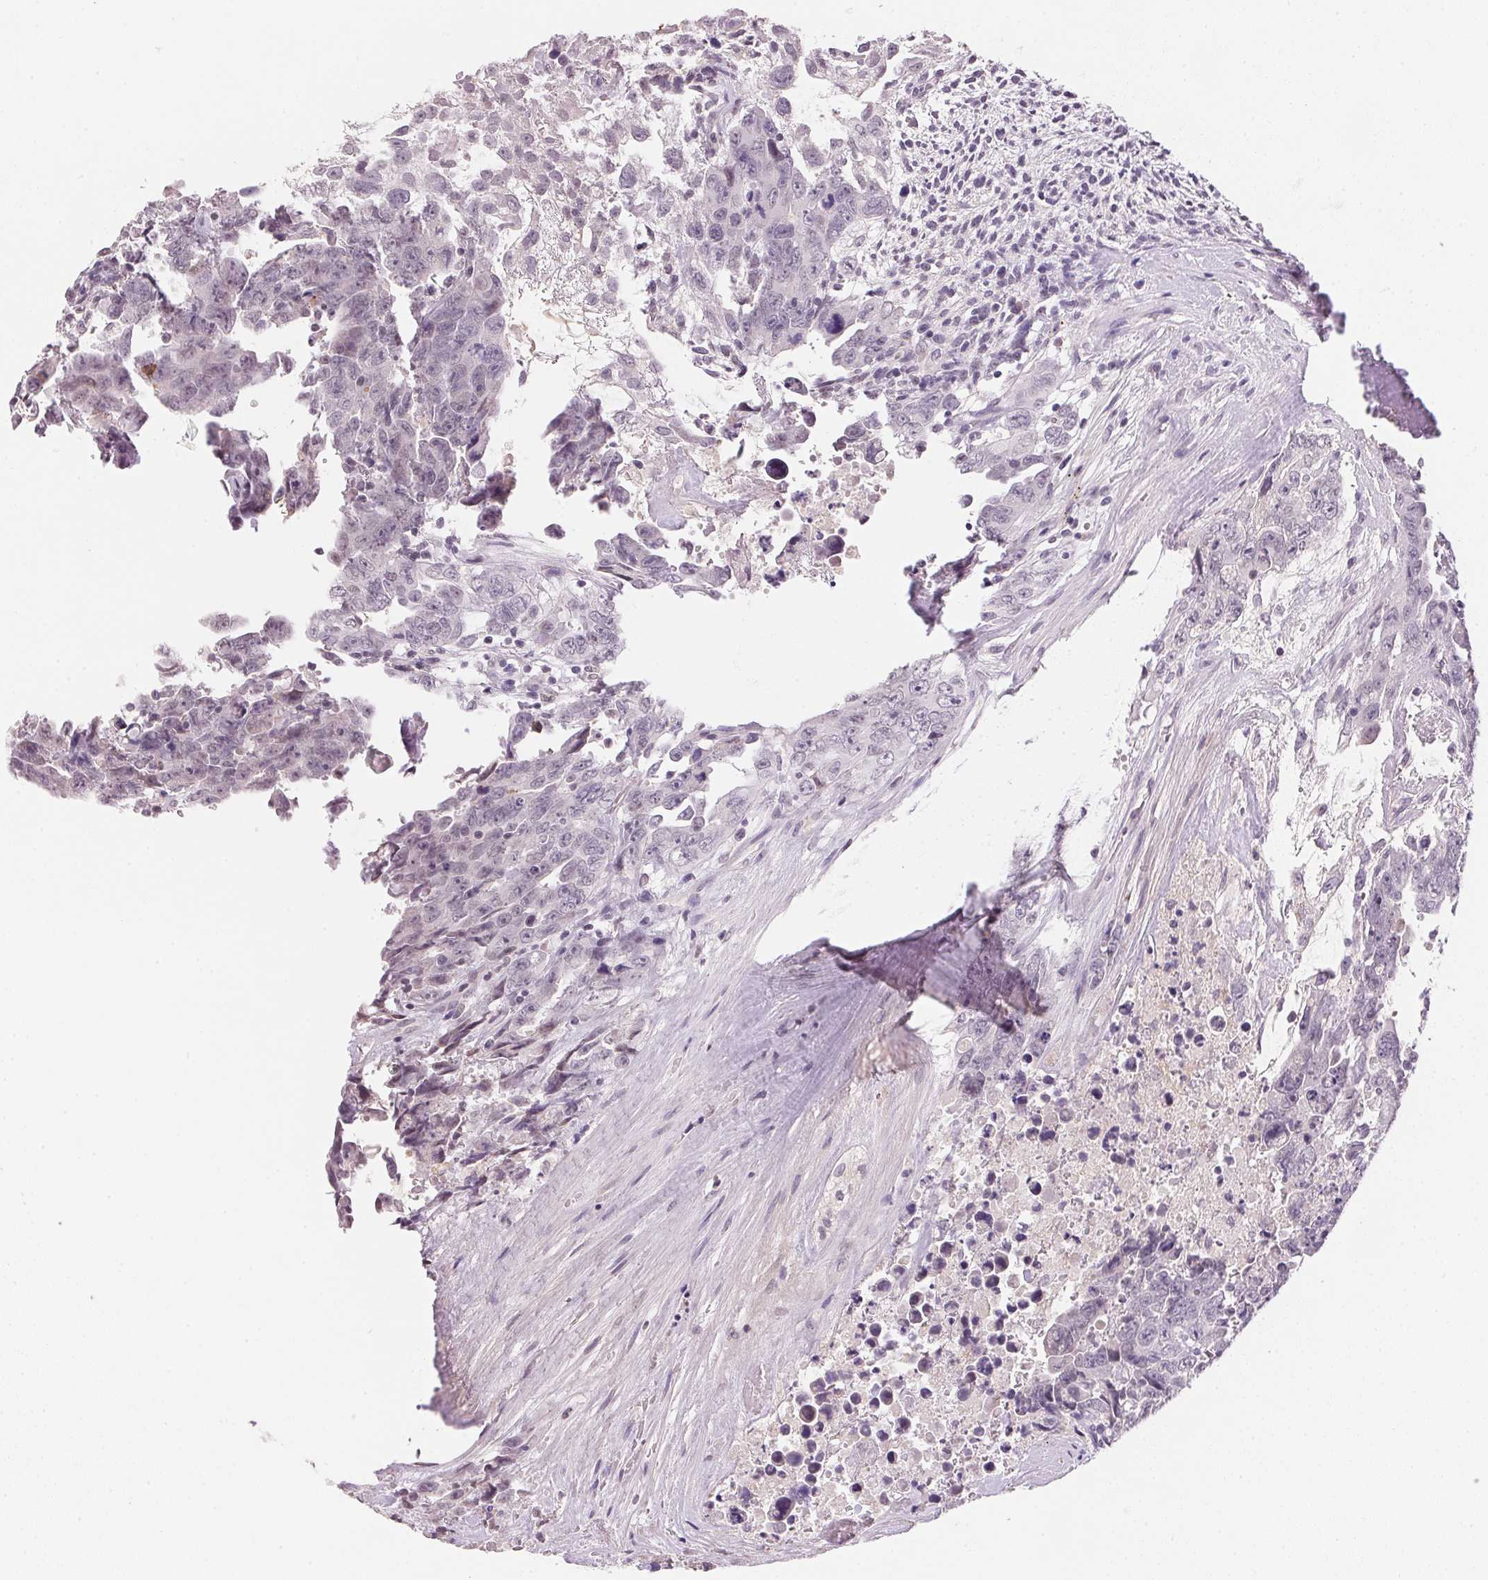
{"staining": {"intensity": "negative", "quantity": "none", "location": "none"}, "tissue": "testis cancer", "cell_type": "Tumor cells", "image_type": "cancer", "snomed": [{"axis": "morphology", "description": "Carcinoma, Embryonal, NOS"}, {"axis": "topography", "description": "Testis"}], "caption": "IHC histopathology image of neoplastic tissue: human testis cancer stained with DAB (3,3'-diaminobenzidine) shows no significant protein positivity in tumor cells.", "gene": "FNDC4", "patient": {"sex": "male", "age": 24}}